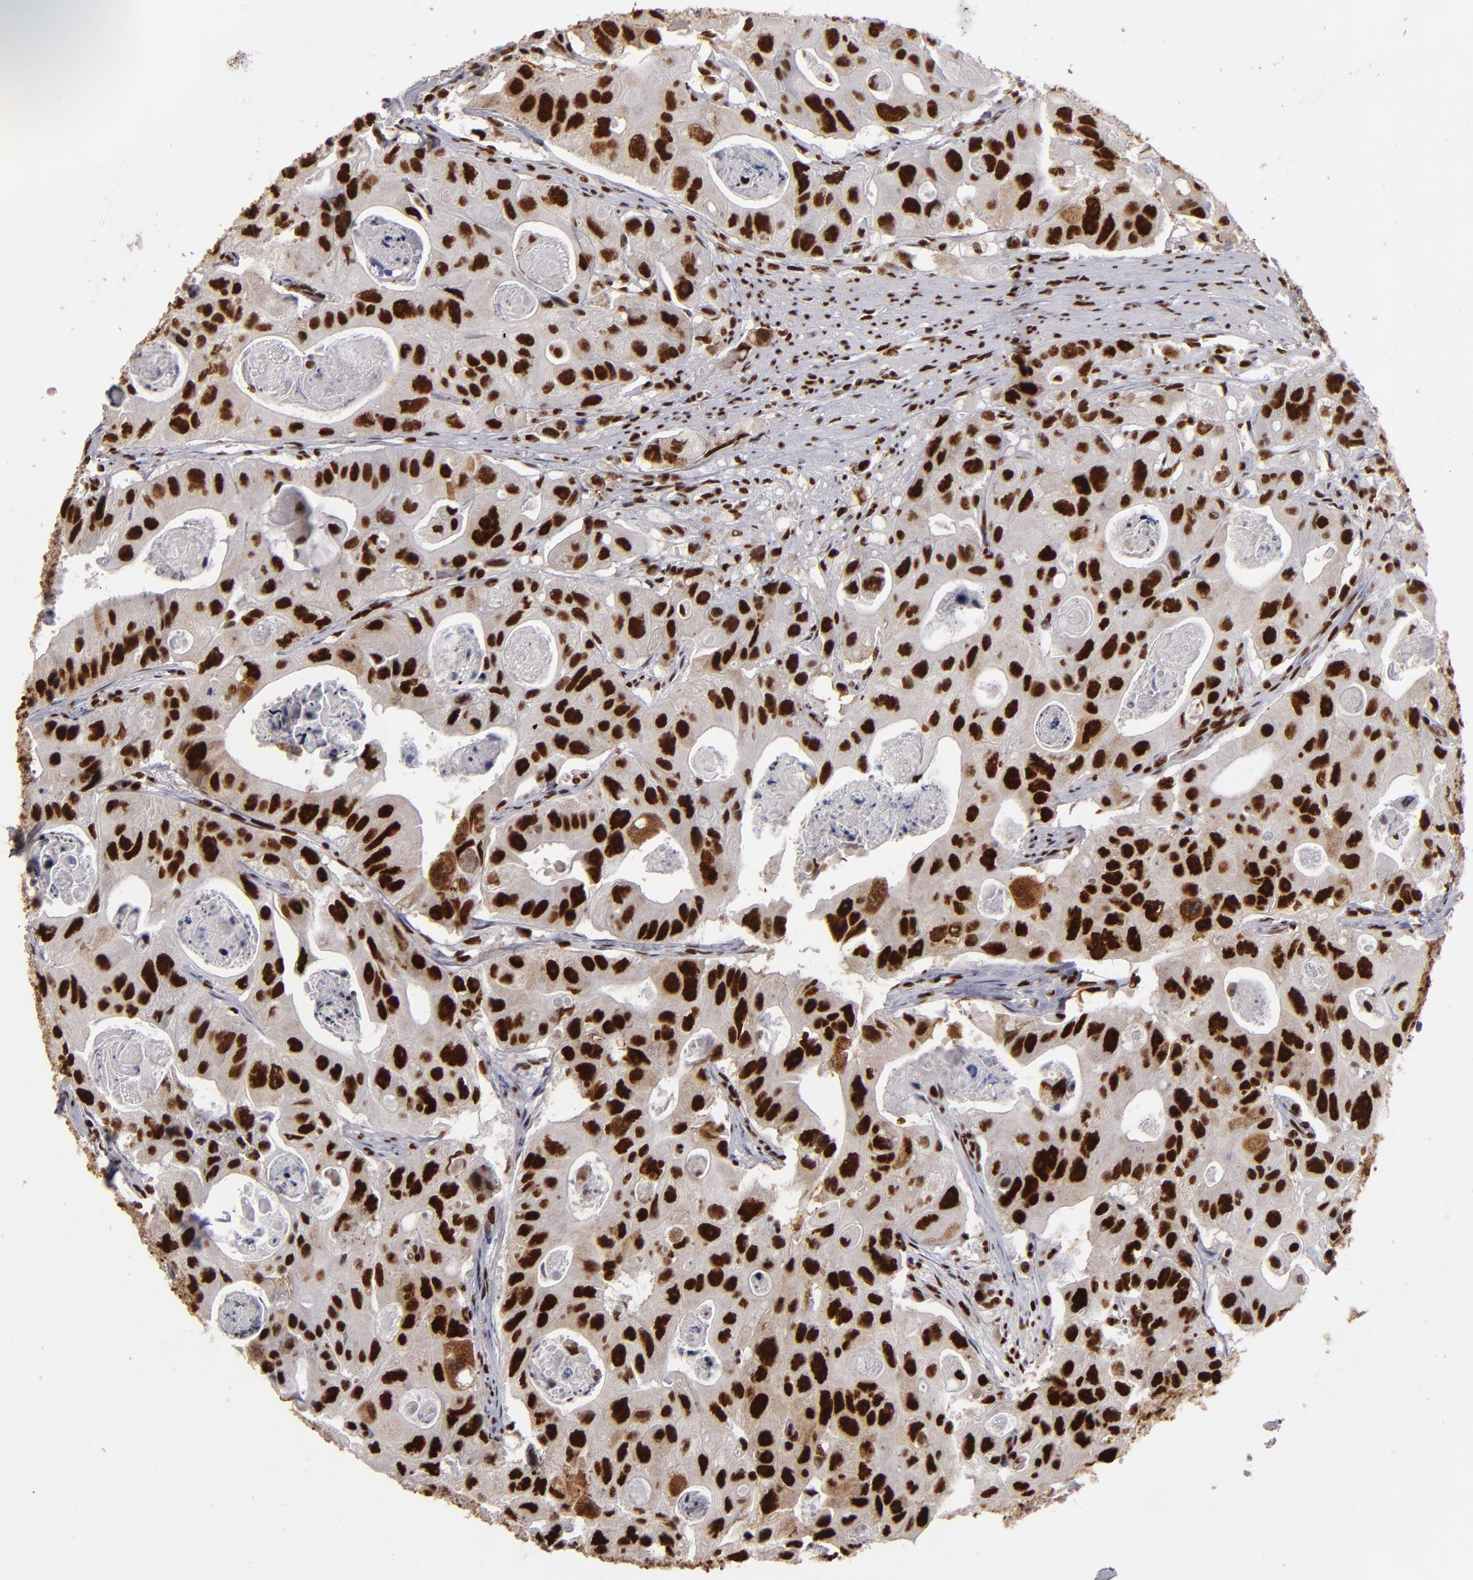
{"staining": {"intensity": "strong", "quantity": ">75%", "location": "nuclear"}, "tissue": "colorectal cancer", "cell_type": "Tumor cells", "image_type": "cancer", "snomed": [{"axis": "morphology", "description": "Adenocarcinoma, NOS"}, {"axis": "topography", "description": "Colon"}], "caption": "This is a micrograph of immunohistochemistry staining of adenocarcinoma (colorectal), which shows strong staining in the nuclear of tumor cells.", "gene": "MRE11", "patient": {"sex": "female", "age": 46}}